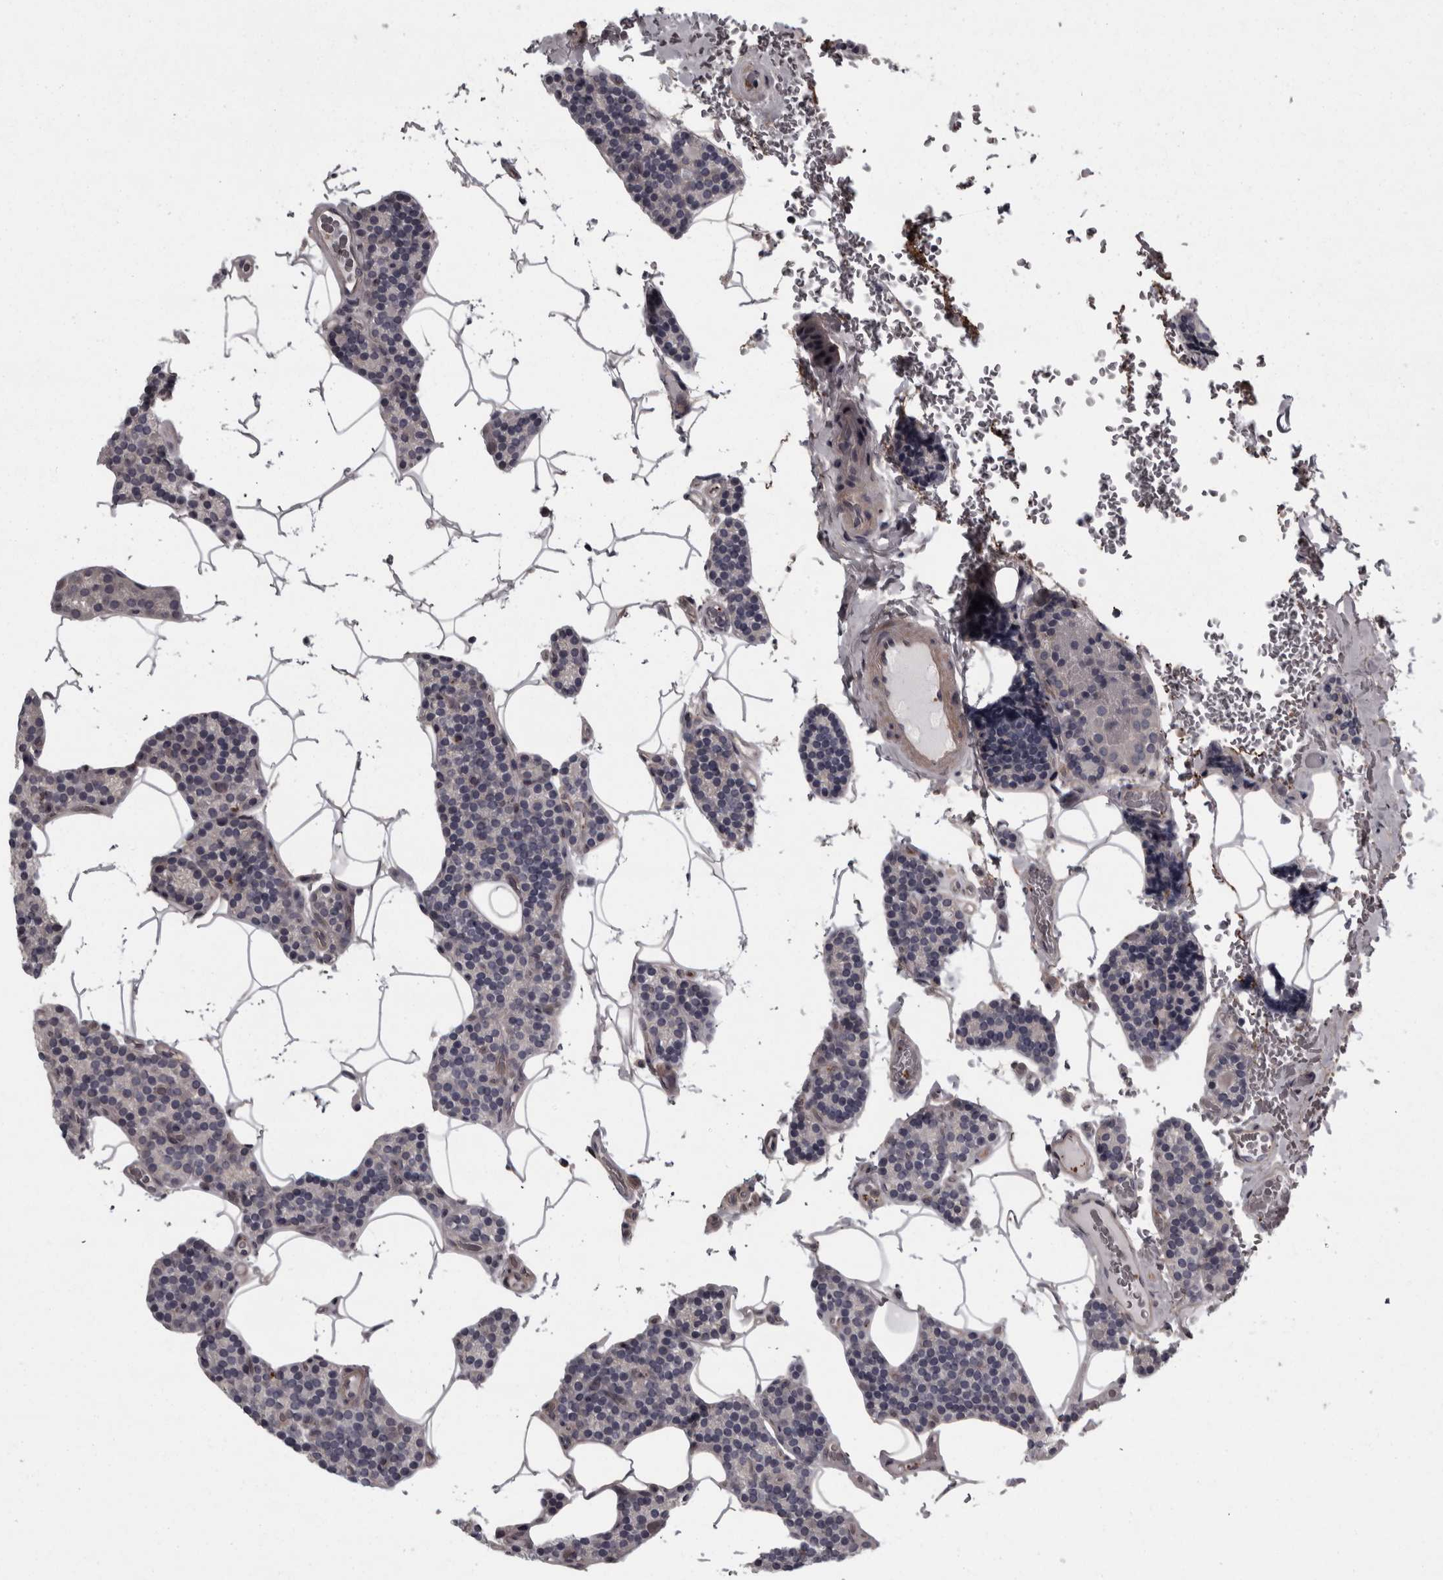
{"staining": {"intensity": "negative", "quantity": "none", "location": "none"}, "tissue": "parathyroid gland", "cell_type": "Glandular cells", "image_type": "normal", "snomed": [{"axis": "morphology", "description": "Normal tissue, NOS"}, {"axis": "topography", "description": "Parathyroid gland"}], "caption": "The histopathology image shows no staining of glandular cells in unremarkable parathyroid gland. (DAB (3,3'-diaminobenzidine) immunohistochemistry with hematoxylin counter stain).", "gene": "RSU1", "patient": {"sex": "male", "age": 52}}